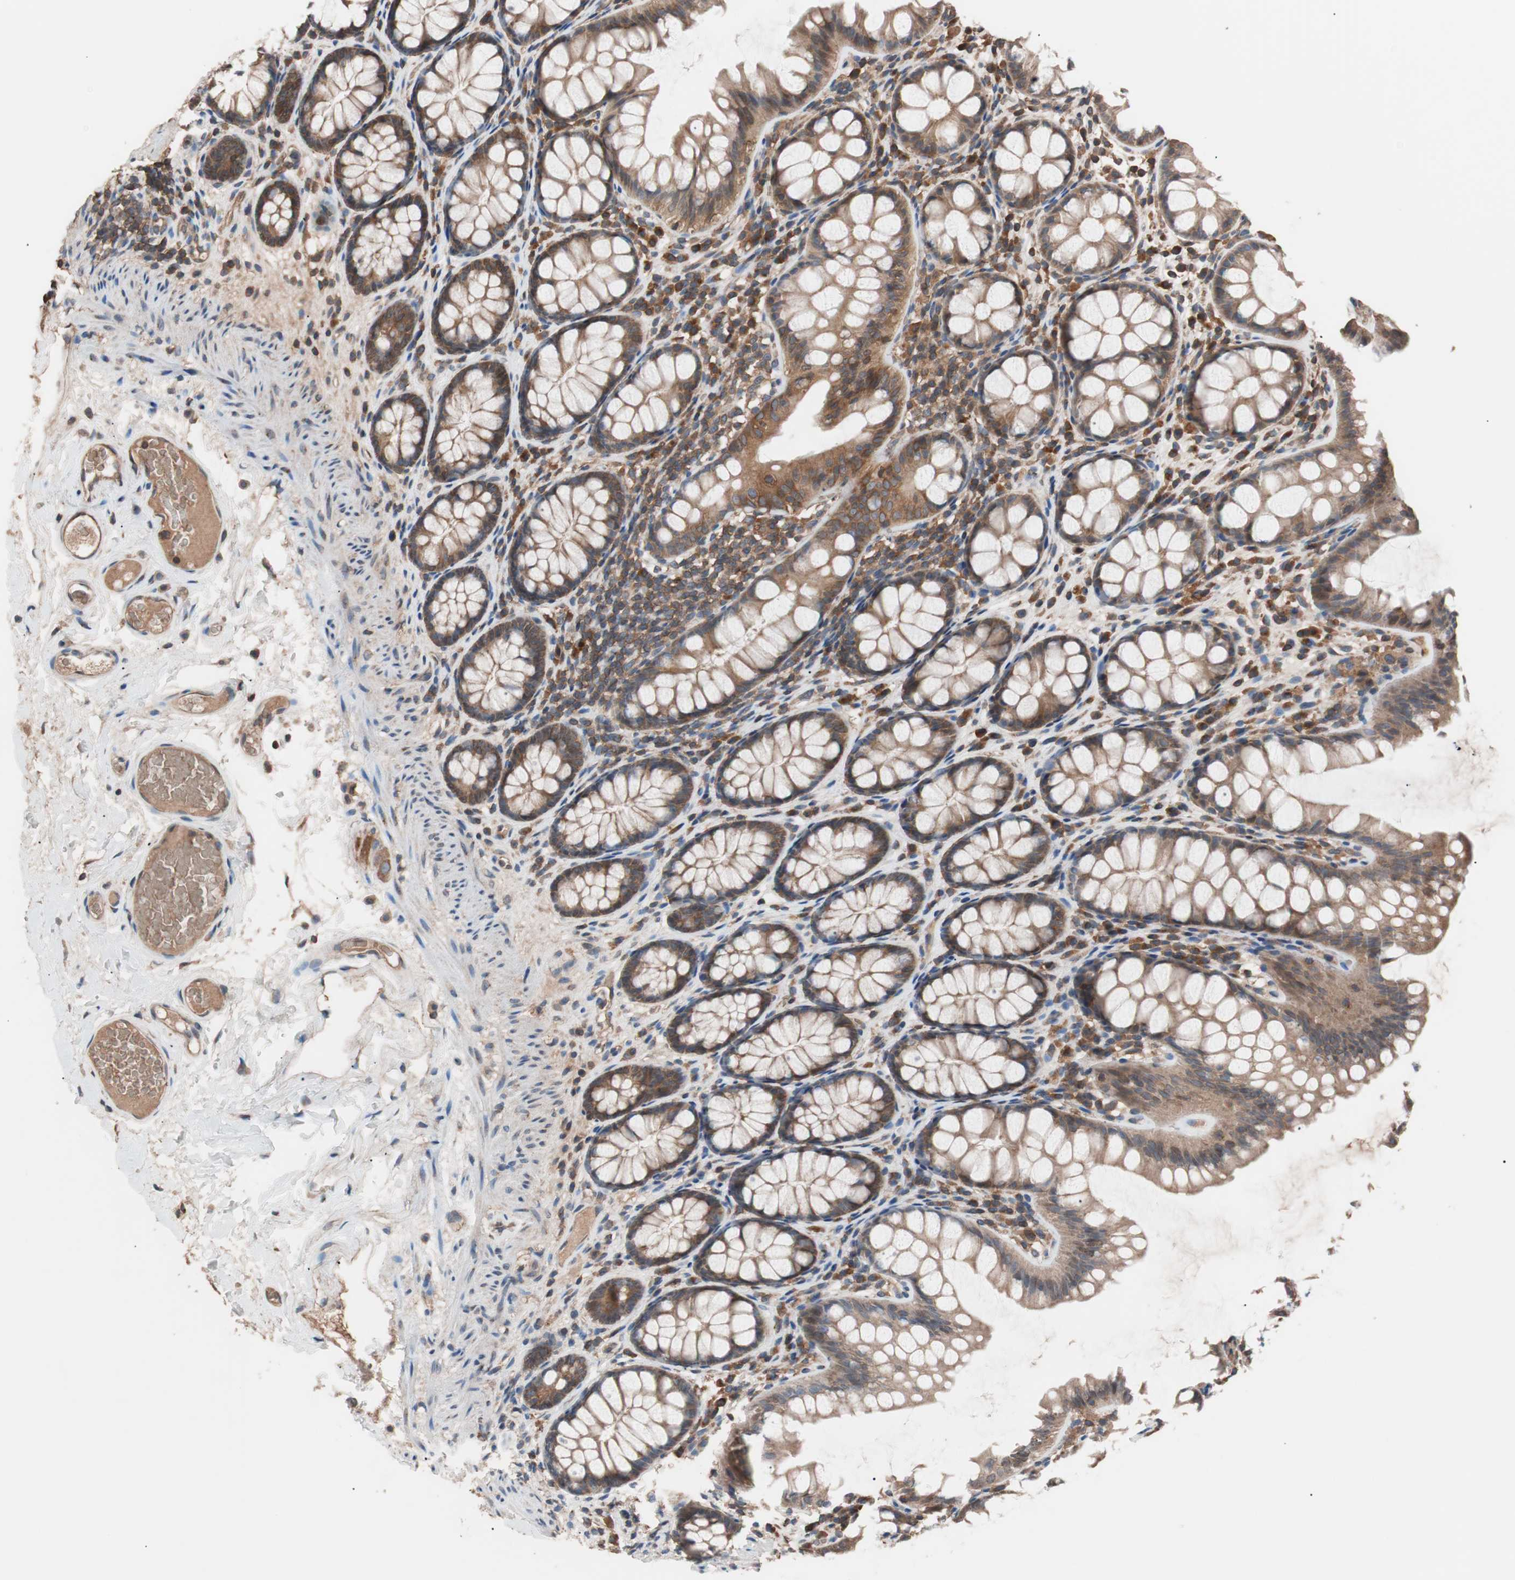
{"staining": {"intensity": "moderate", "quantity": ">75%", "location": "cytoplasmic/membranous"}, "tissue": "colon", "cell_type": "Endothelial cells", "image_type": "normal", "snomed": [{"axis": "morphology", "description": "Normal tissue, NOS"}, {"axis": "topography", "description": "Colon"}], "caption": "Moderate cytoplasmic/membranous expression is identified in about >75% of endothelial cells in normal colon. (DAB (3,3'-diaminobenzidine) IHC with brightfield microscopy, high magnification).", "gene": "GLYCTK", "patient": {"sex": "female", "age": 55}}